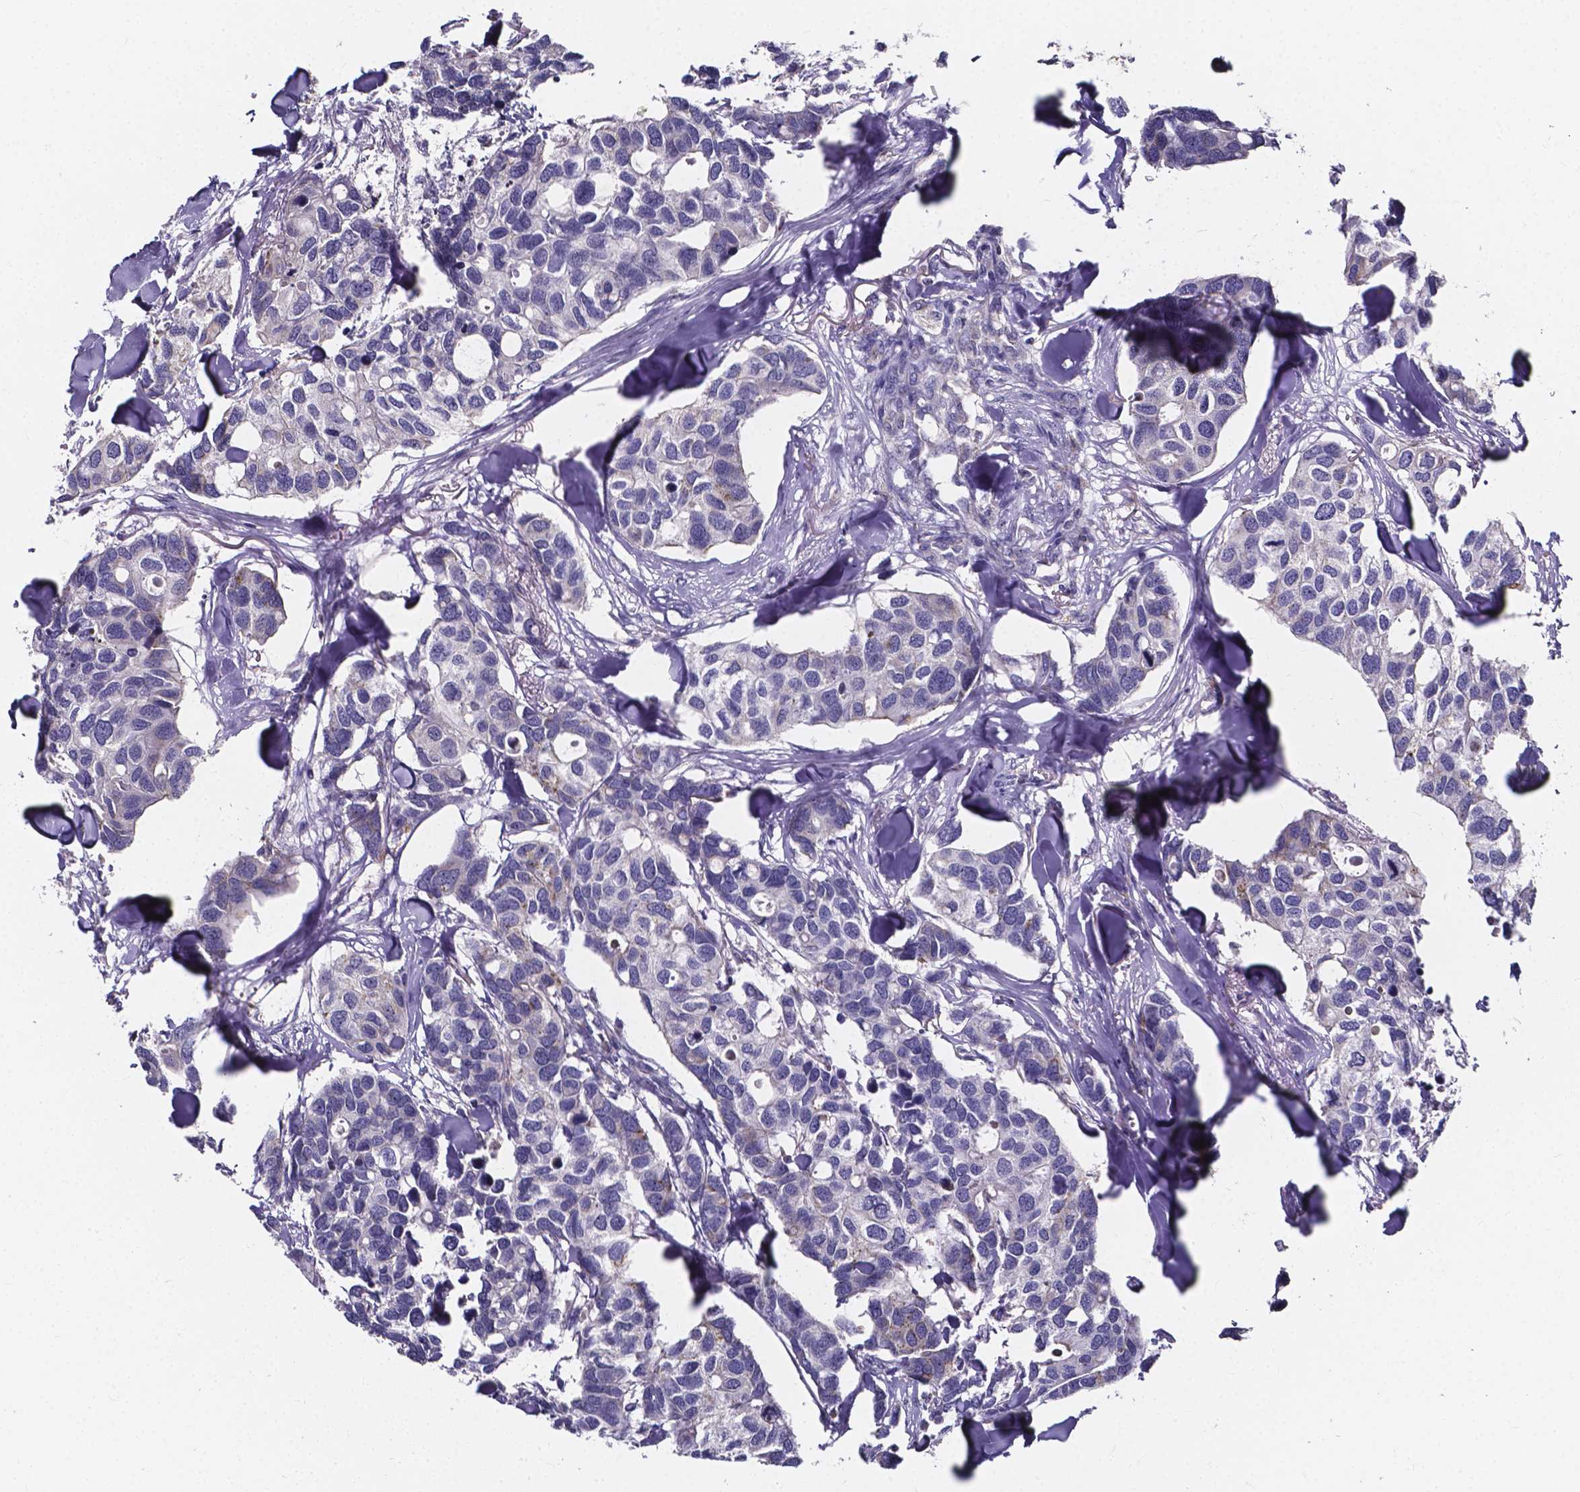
{"staining": {"intensity": "negative", "quantity": "none", "location": "none"}, "tissue": "breast cancer", "cell_type": "Tumor cells", "image_type": "cancer", "snomed": [{"axis": "morphology", "description": "Duct carcinoma"}, {"axis": "topography", "description": "Breast"}], "caption": "Immunohistochemistry of breast invasive ductal carcinoma displays no positivity in tumor cells.", "gene": "THEMIS", "patient": {"sex": "female", "age": 83}}